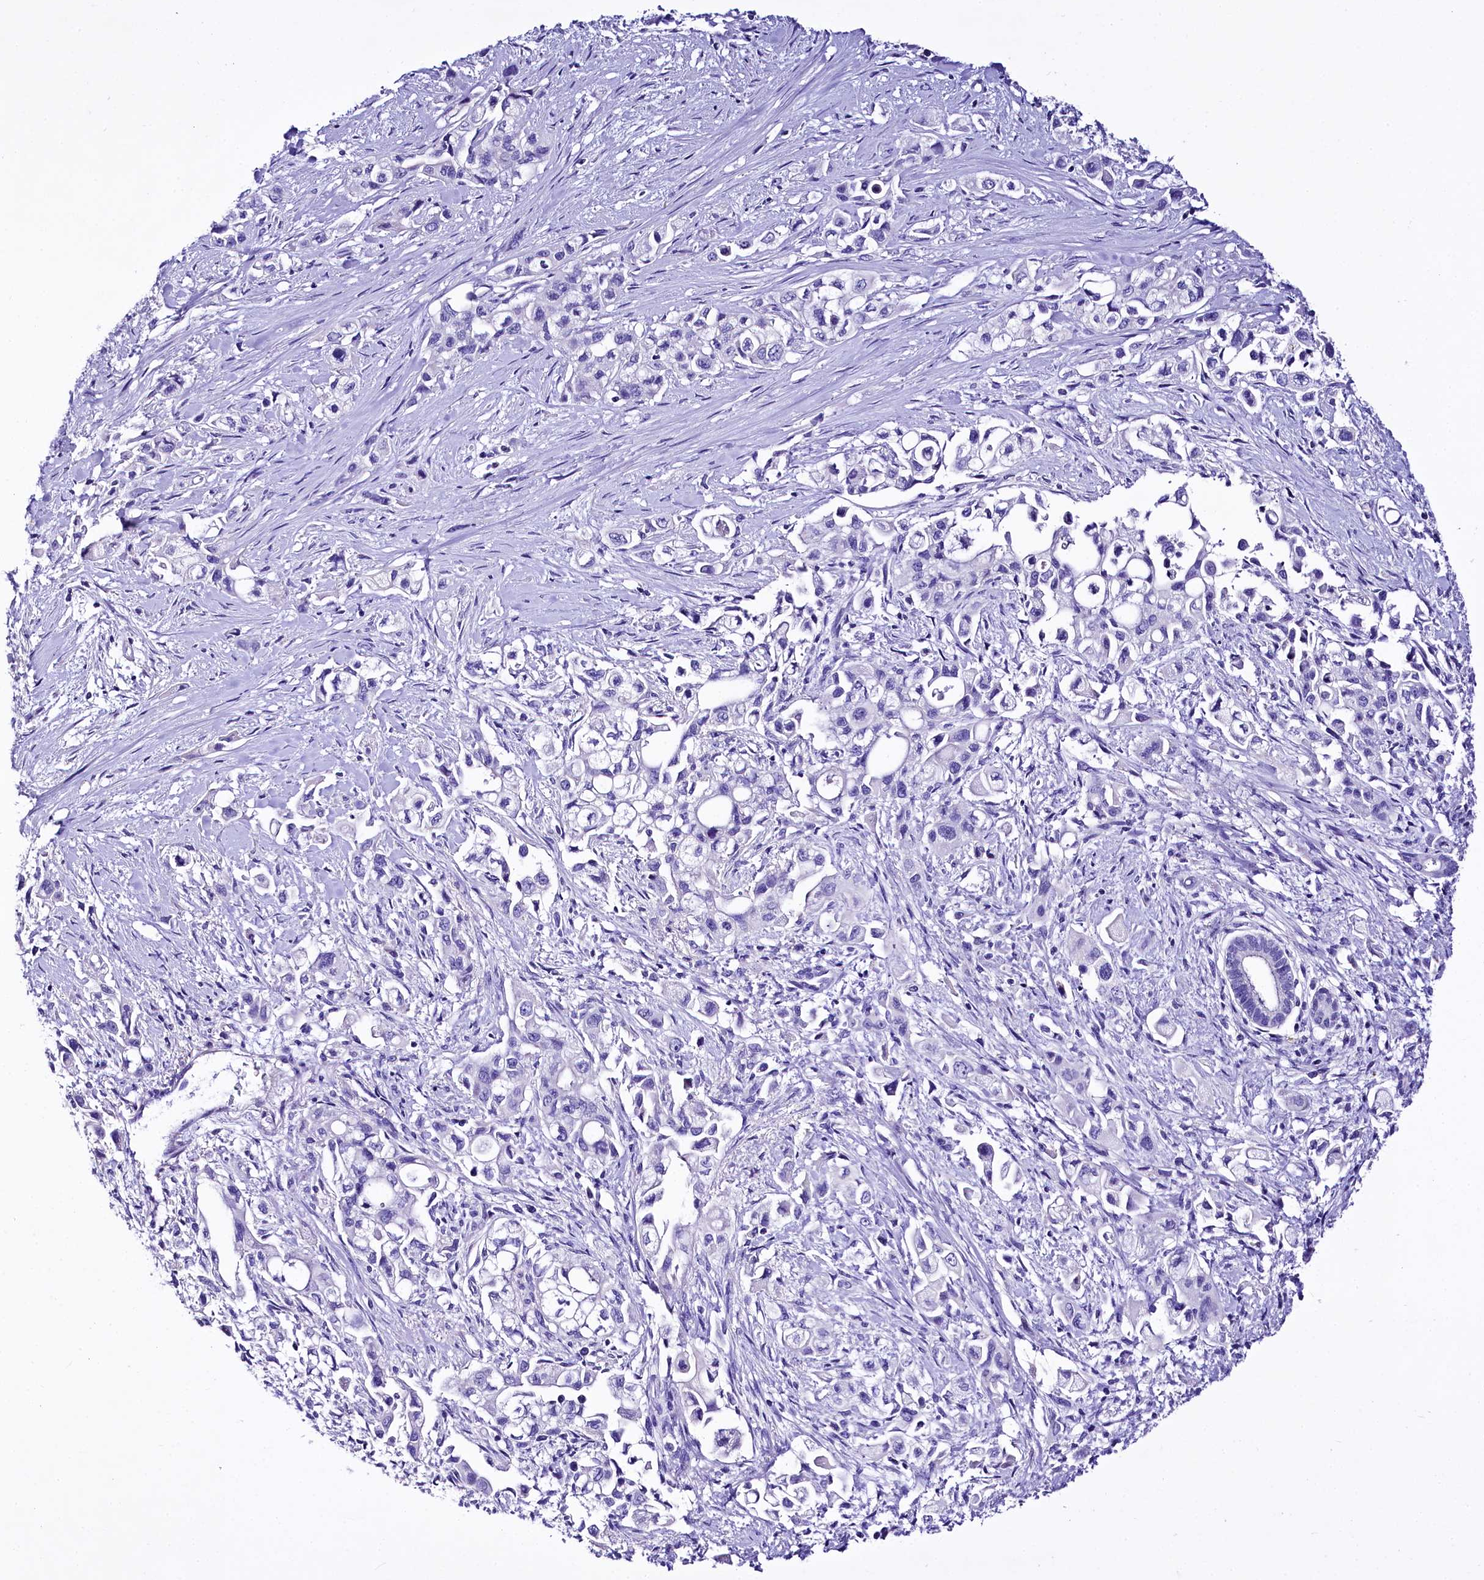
{"staining": {"intensity": "negative", "quantity": "none", "location": "none"}, "tissue": "pancreatic cancer", "cell_type": "Tumor cells", "image_type": "cancer", "snomed": [{"axis": "morphology", "description": "Adenocarcinoma, NOS"}, {"axis": "topography", "description": "Pancreas"}], "caption": "Pancreatic adenocarcinoma was stained to show a protein in brown. There is no significant positivity in tumor cells.", "gene": "A2ML1", "patient": {"sex": "female", "age": 66}}